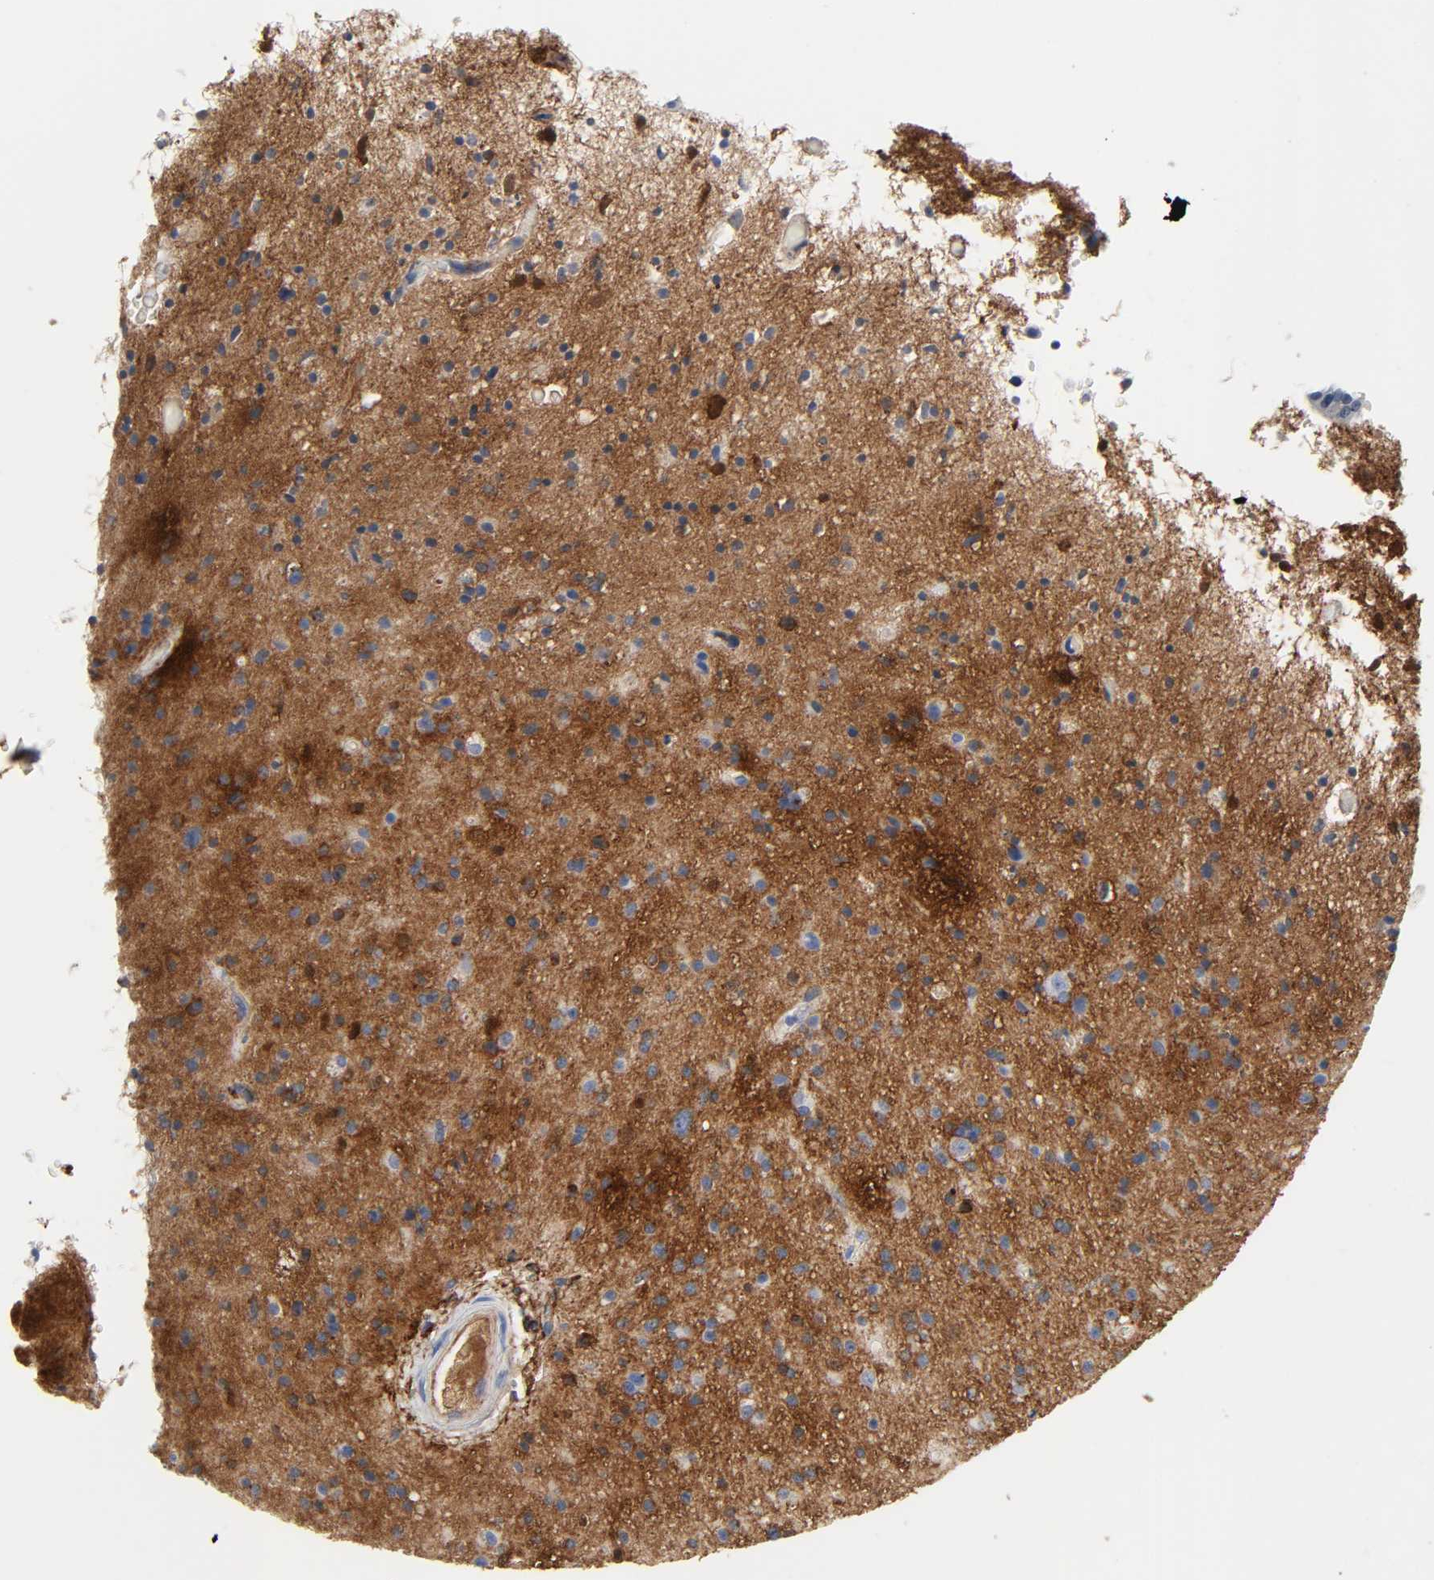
{"staining": {"intensity": "negative", "quantity": "none", "location": "none"}, "tissue": "glioma", "cell_type": "Tumor cells", "image_type": "cancer", "snomed": [{"axis": "morphology", "description": "Glioma, malignant, High grade"}, {"axis": "topography", "description": "Brain"}], "caption": "A histopathology image of human malignant glioma (high-grade) is negative for staining in tumor cells.", "gene": "FBLN1", "patient": {"sex": "male", "age": 33}}